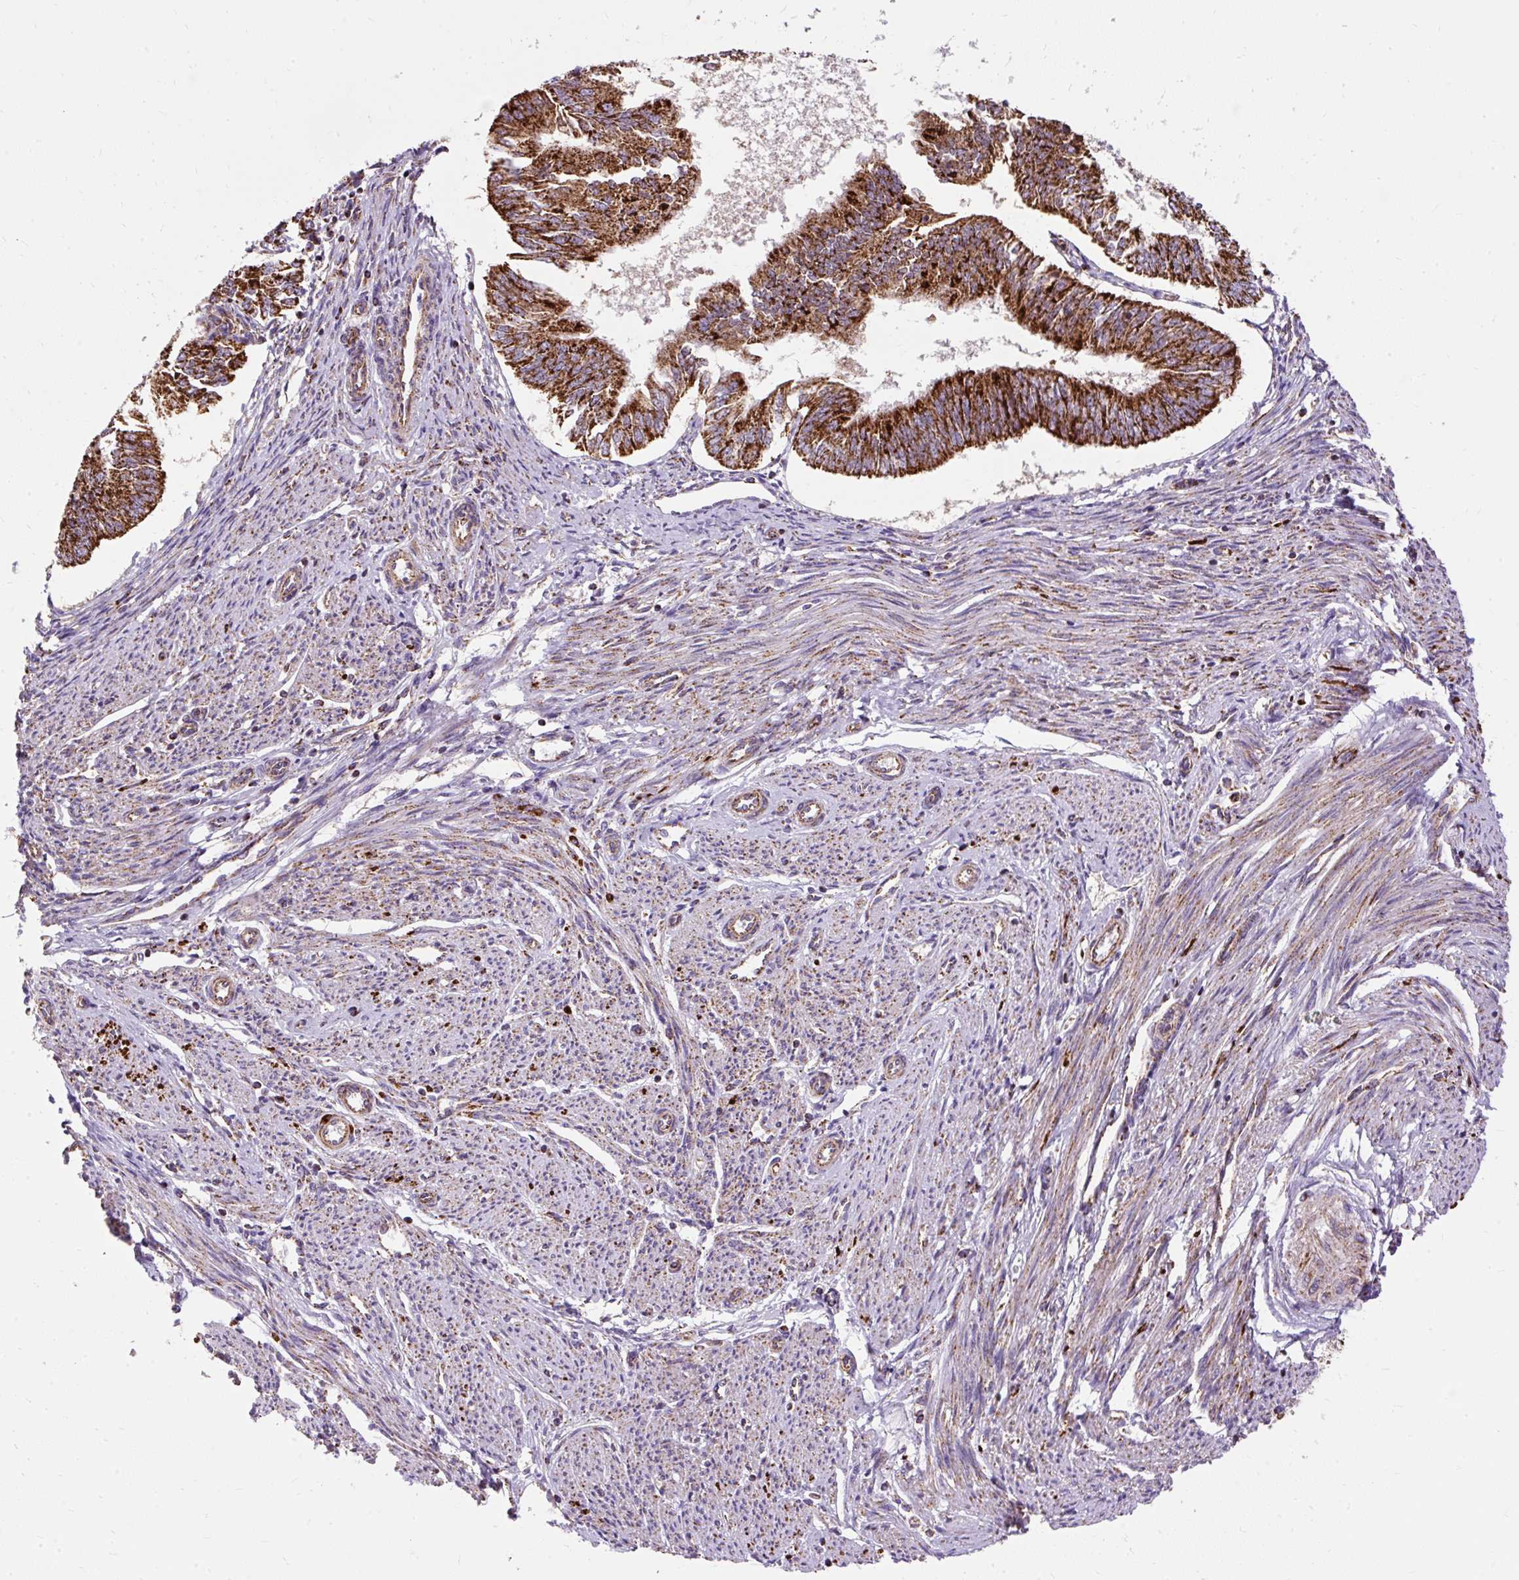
{"staining": {"intensity": "strong", "quantity": ">75%", "location": "cytoplasmic/membranous"}, "tissue": "endometrial cancer", "cell_type": "Tumor cells", "image_type": "cancer", "snomed": [{"axis": "morphology", "description": "Adenocarcinoma, NOS"}, {"axis": "topography", "description": "Endometrium"}], "caption": "A high-resolution micrograph shows immunohistochemistry (IHC) staining of endometrial cancer (adenocarcinoma), which reveals strong cytoplasmic/membranous staining in approximately >75% of tumor cells.", "gene": "CEP290", "patient": {"sex": "female", "age": 58}}